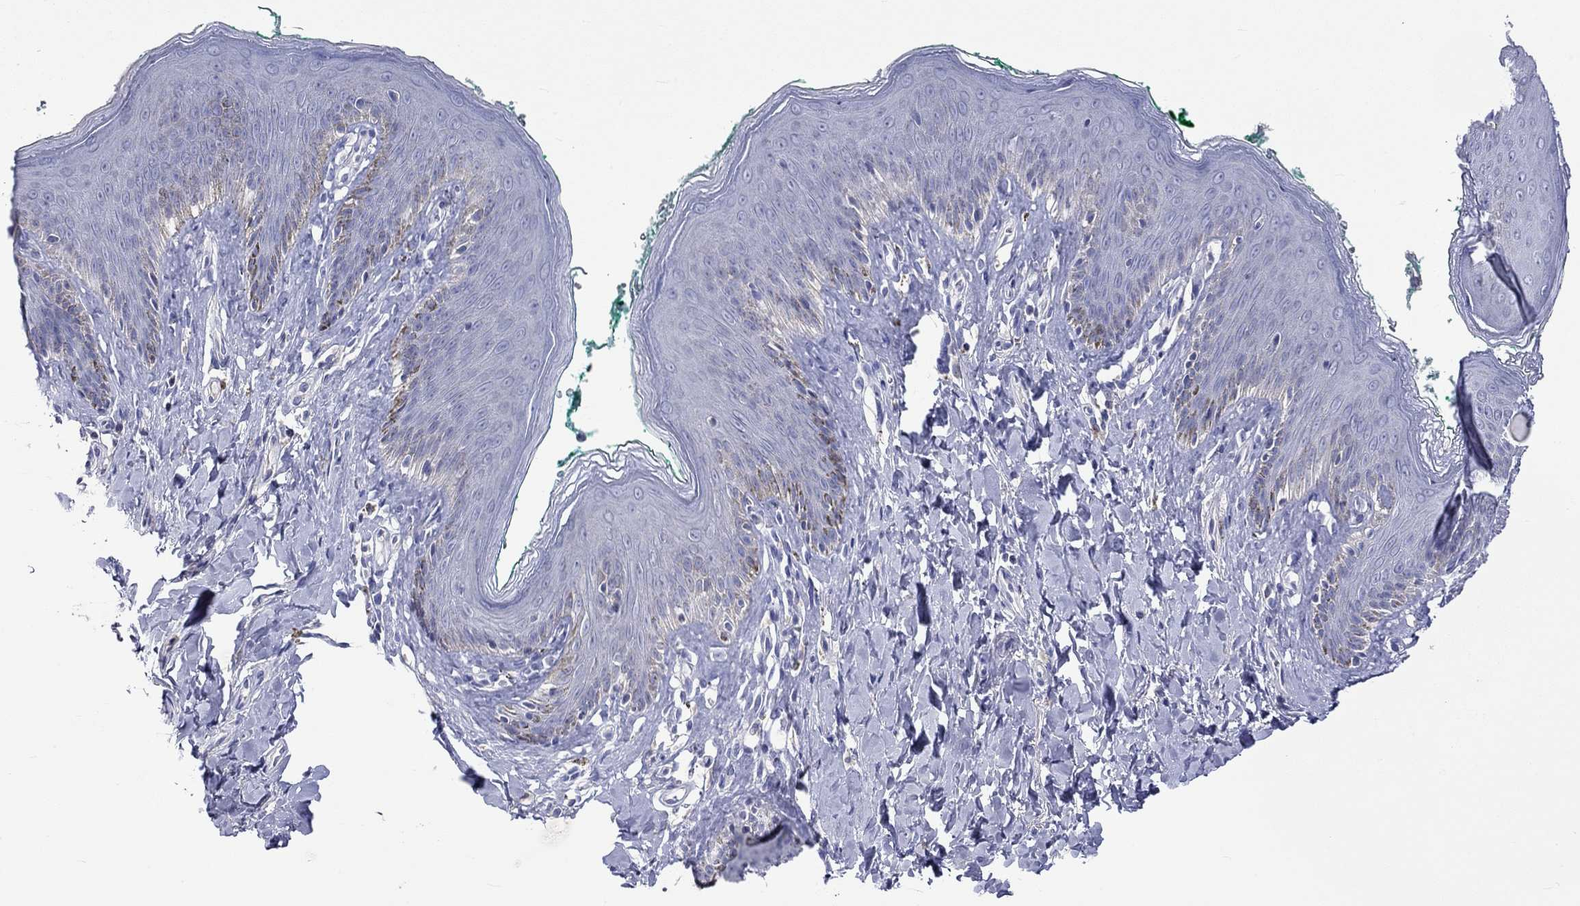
{"staining": {"intensity": "negative", "quantity": "none", "location": "none"}, "tissue": "skin", "cell_type": "Epidermal cells", "image_type": "normal", "snomed": [{"axis": "morphology", "description": "Normal tissue, NOS"}, {"axis": "topography", "description": "Vulva"}], "caption": "Immunohistochemistry (IHC) histopathology image of benign skin: human skin stained with DAB demonstrates no significant protein expression in epidermal cells. Brightfield microscopy of IHC stained with DAB (3,3'-diaminobenzidine) (brown) and hematoxylin (blue), captured at high magnification.", "gene": "LRFN4", "patient": {"sex": "female", "age": 66}}